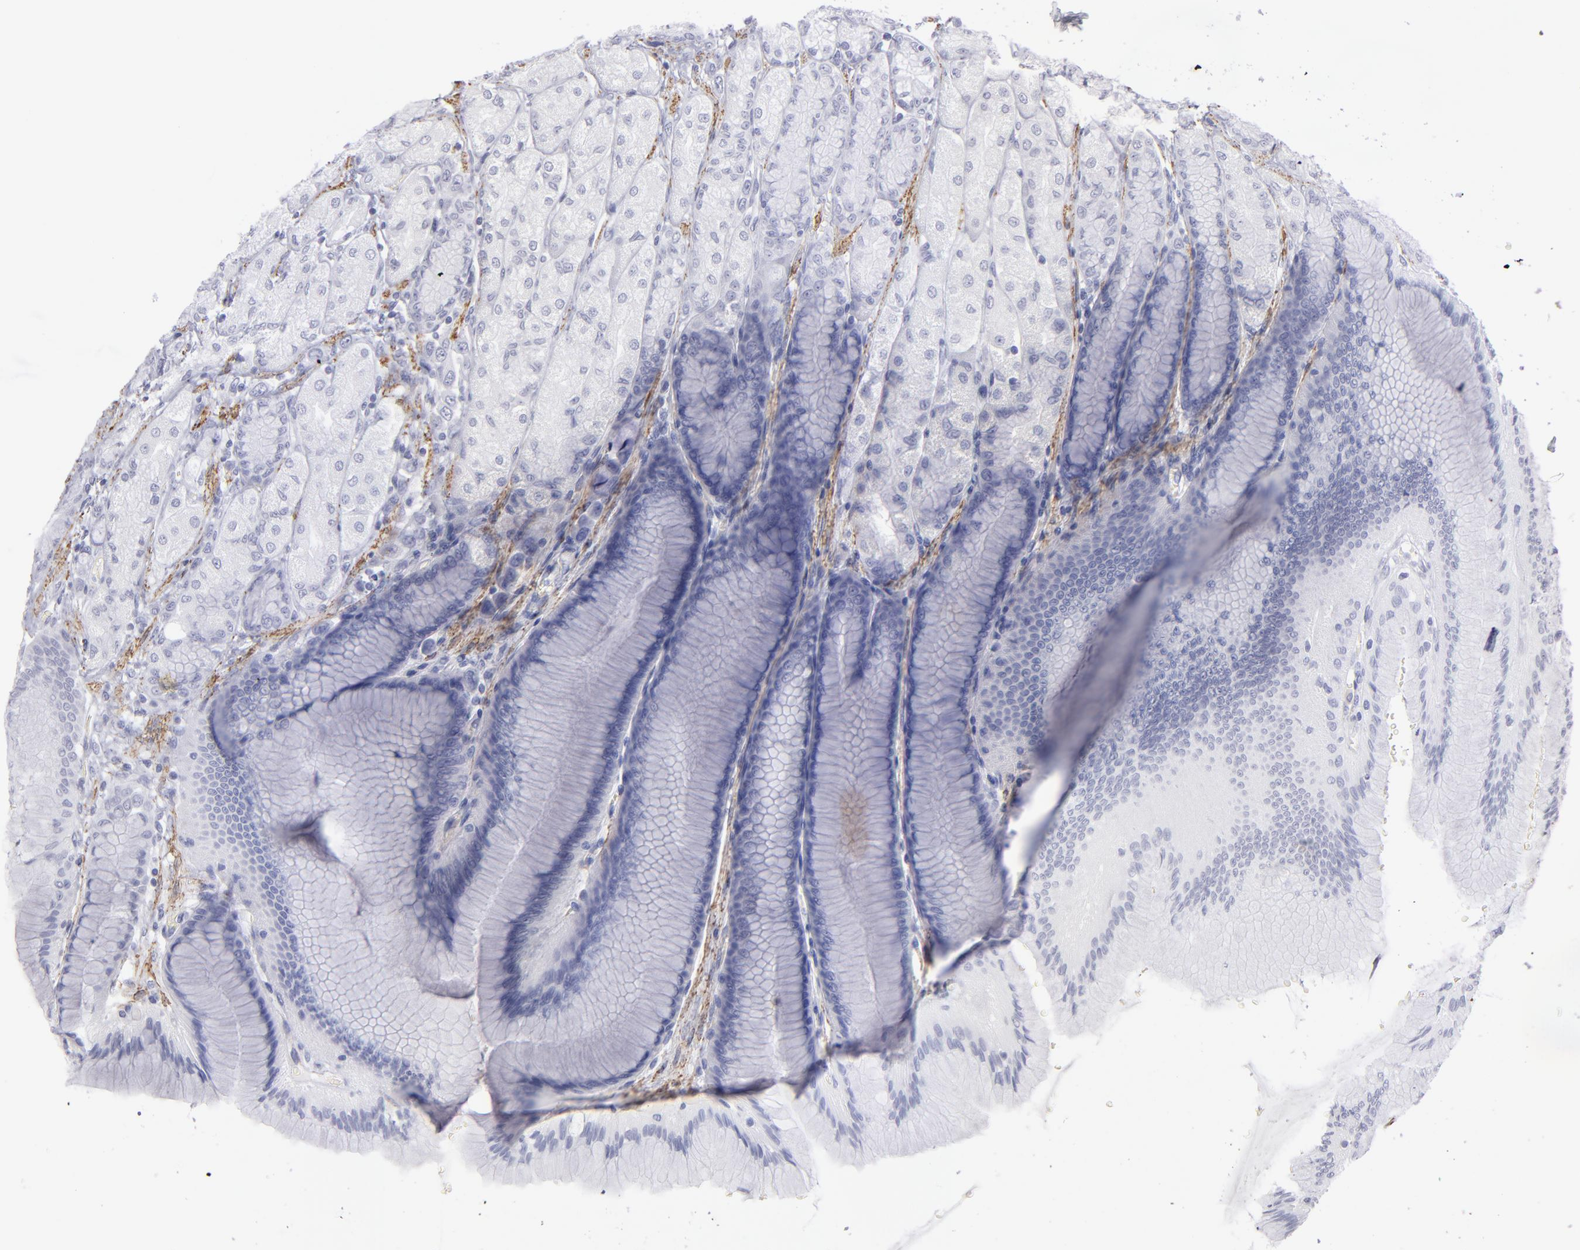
{"staining": {"intensity": "negative", "quantity": "none", "location": "none"}, "tissue": "stomach", "cell_type": "Glandular cells", "image_type": "normal", "snomed": [{"axis": "morphology", "description": "Normal tissue, NOS"}, {"axis": "topography", "description": "Stomach, lower"}], "caption": "High power microscopy micrograph of an immunohistochemistry (IHC) photomicrograph of benign stomach, revealing no significant expression in glandular cells.", "gene": "MYH11", "patient": {"sex": "male", "age": 71}}